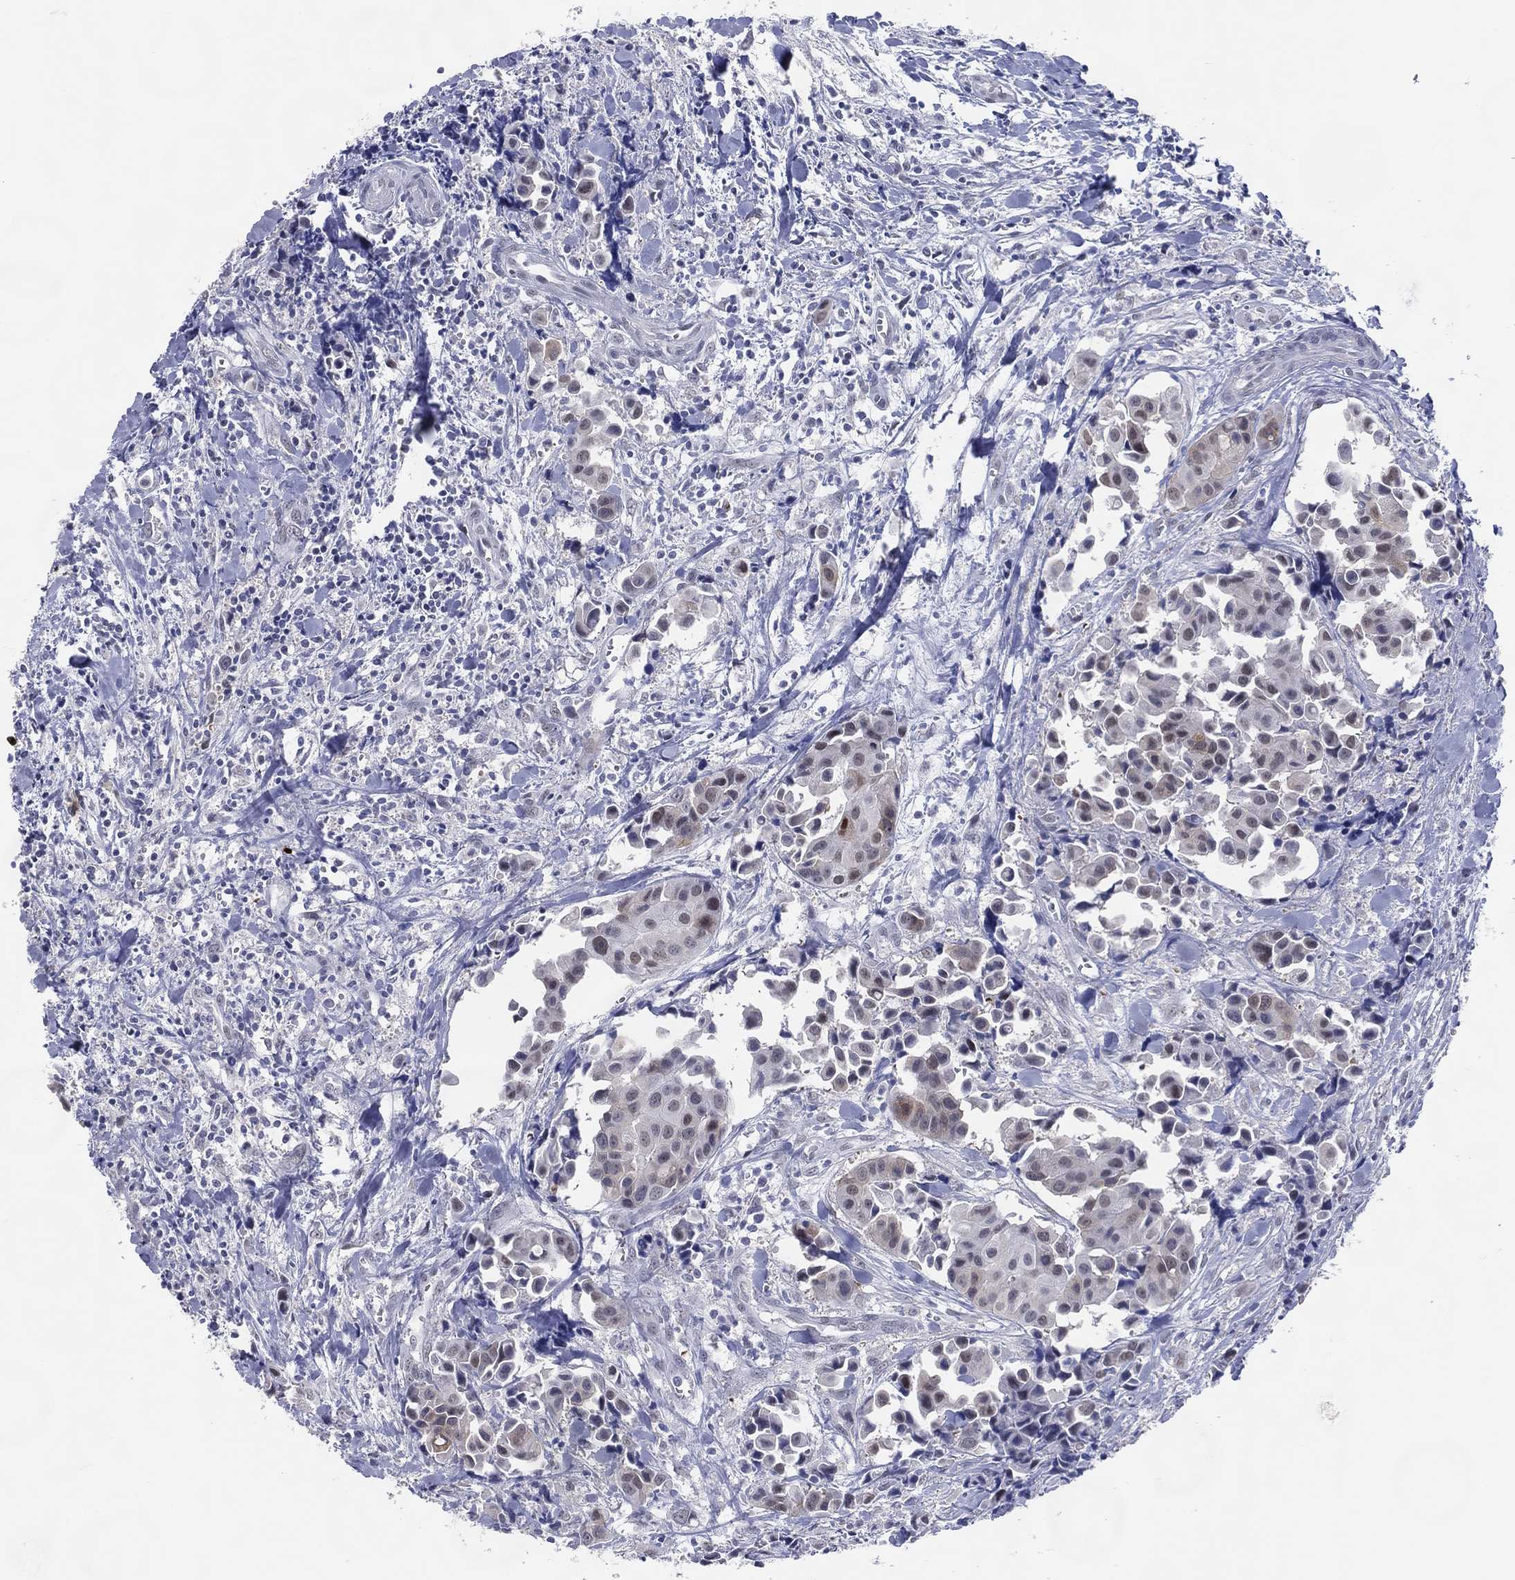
{"staining": {"intensity": "negative", "quantity": "none", "location": "none"}, "tissue": "head and neck cancer", "cell_type": "Tumor cells", "image_type": "cancer", "snomed": [{"axis": "morphology", "description": "Adenocarcinoma, NOS"}, {"axis": "topography", "description": "Head-Neck"}], "caption": "Immunohistochemistry of human head and neck cancer (adenocarcinoma) reveals no positivity in tumor cells.", "gene": "CFAP58", "patient": {"sex": "male", "age": 76}}